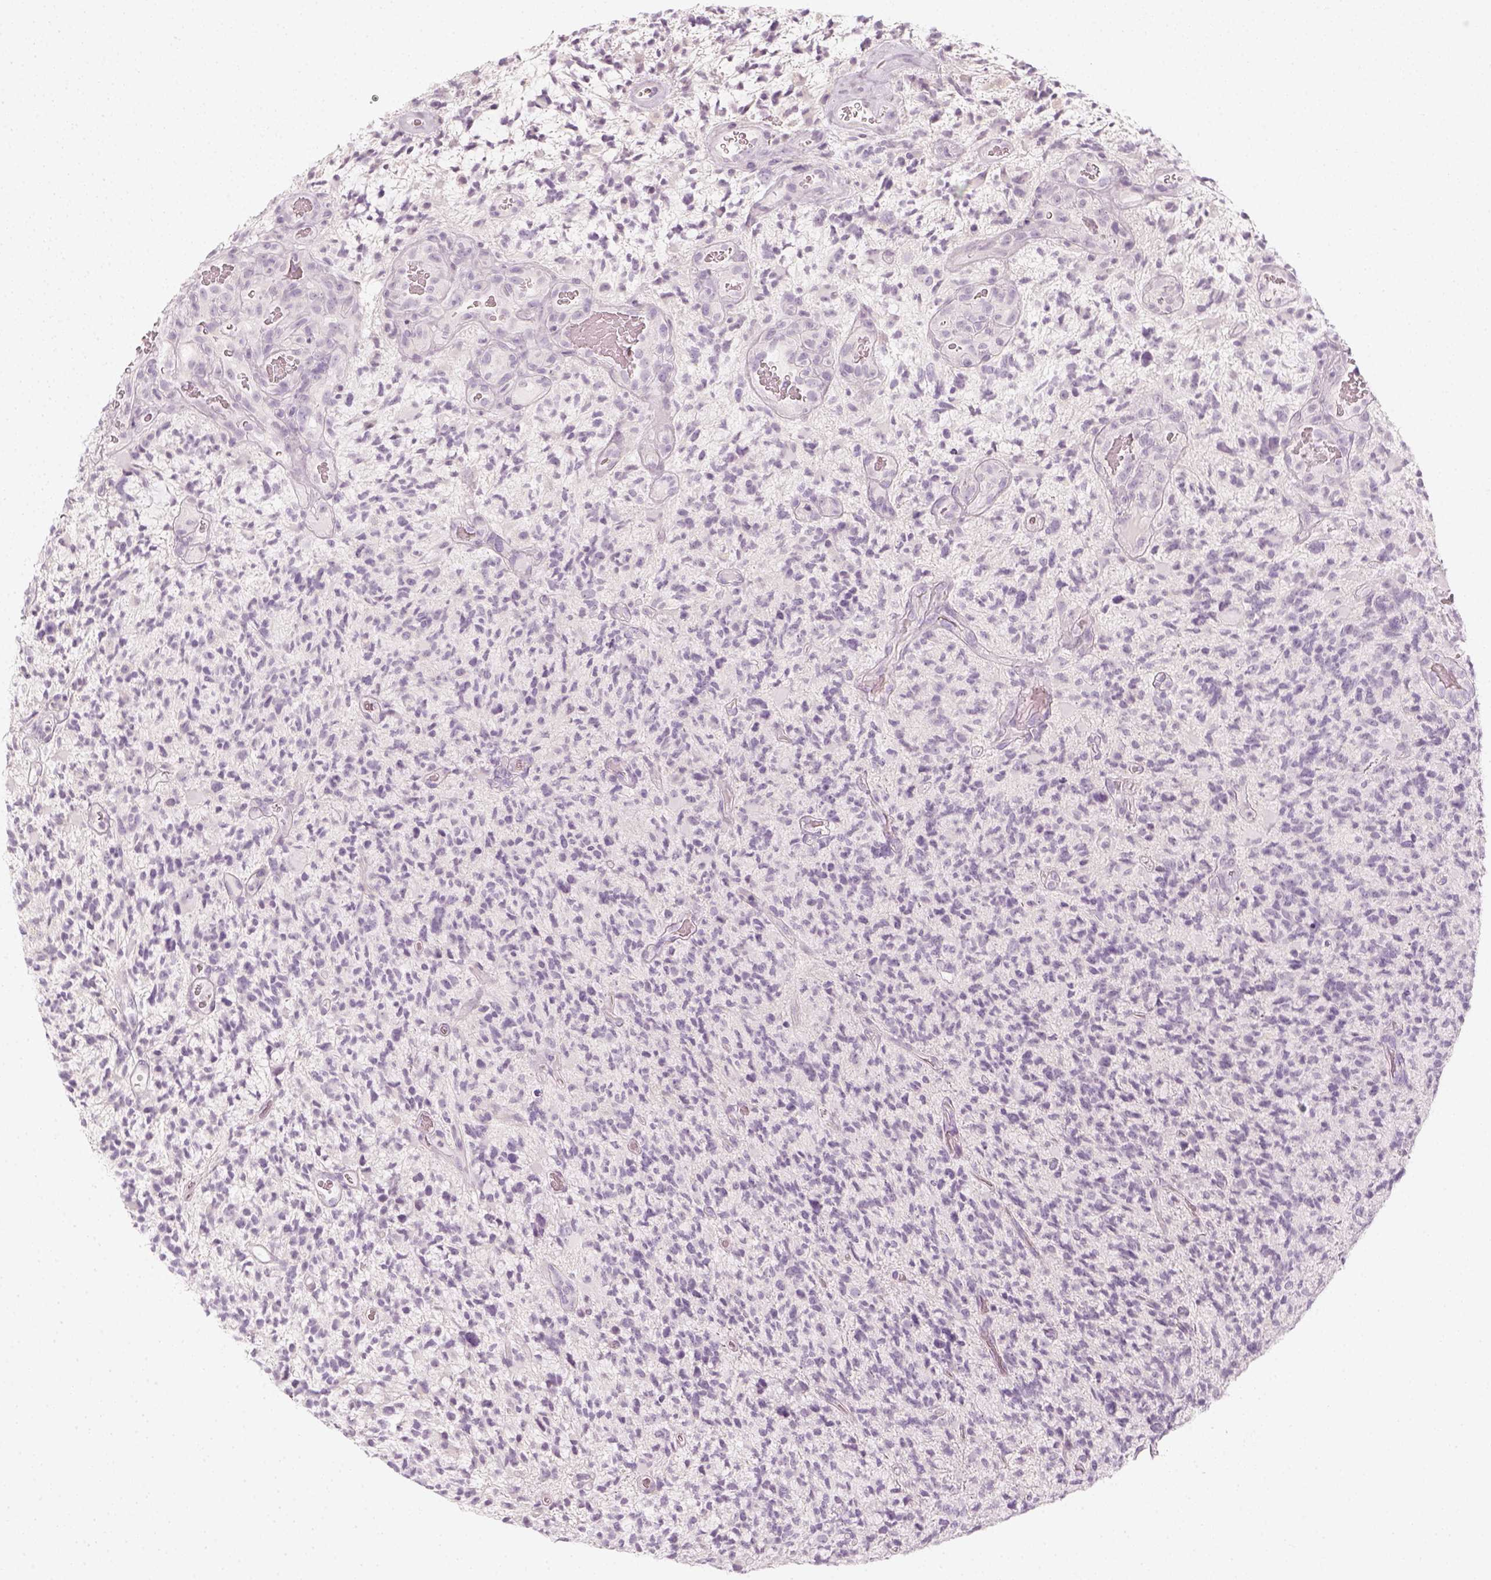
{"staining": {"intensity": "negative", "quantity": "none", "location": "none"}, "tissue": "glioma", "cell_type": "Tumor cells", "image_type": "cancer", "snomed": [{"axis": "morphology", "description": "Glioma, malignant, High grade"}, {"axis": "topography", "description": "Brain"}], "caption": "Tumor cells are negative for brown protein staining in high-grade glioma (malignant).", "gene": "KRT25", "patient": {"sex": "female", "age": 71}}